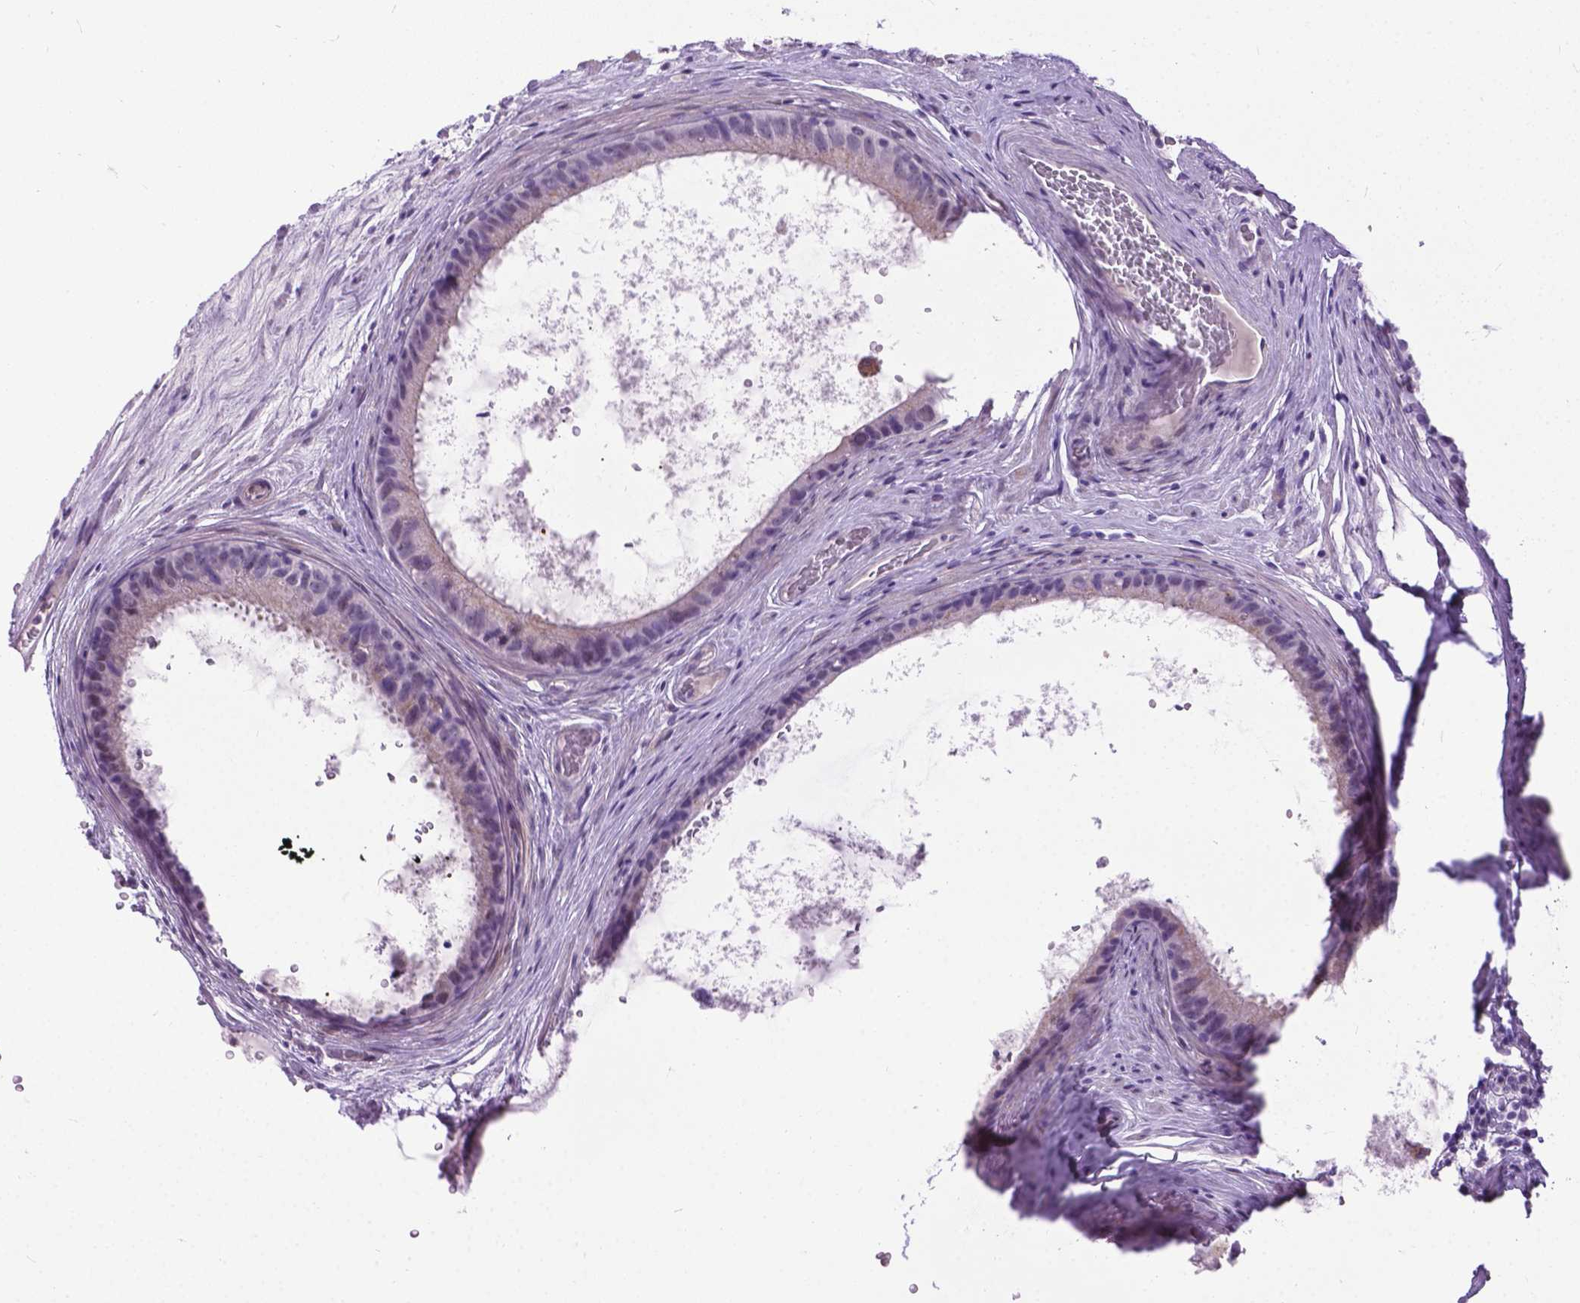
{"staining": {"intensity": "negative", "quantity": "none", "location": "none"}, "tissue": "epididymis", "cell_type": "Glandular cells", "image_type": "normal", "snomed": [{"axis": "morphology", "description": "Normal tissue, NOS"}, {"axis": "topography", "description": "Epididymis"}], "caption": "High power microscopy photomicrograph of an IHC micrograph of normal epididymis, revealing no significant staining in glandular cells.", "gene": "PROB1", "patient": {"sex": "male", "age": 59}}